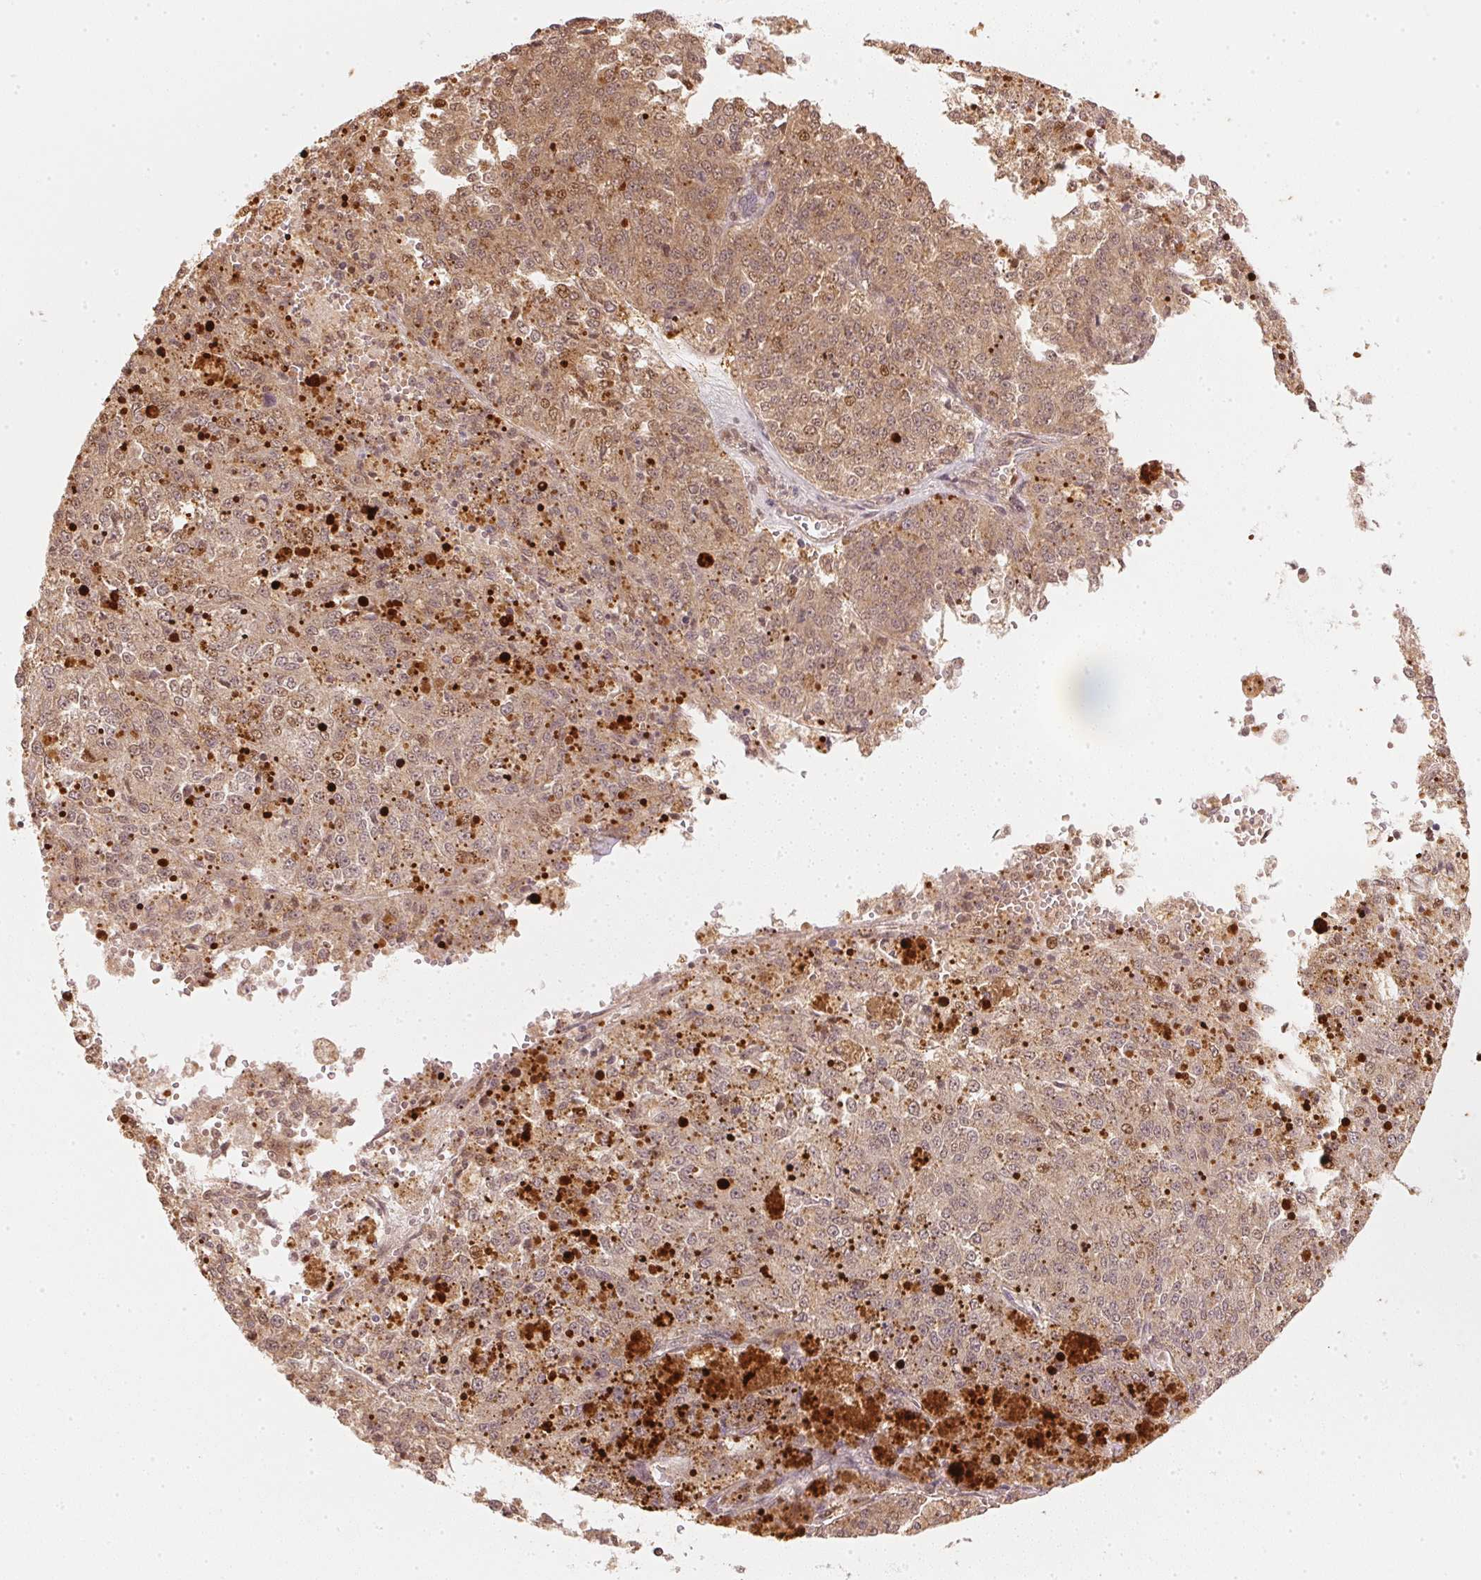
{"staining": {"intensity": "moderate", "quantity": ">75%", "location": "cytoplasmic/membranous,nuclear"}, "tissue": "melanoma", "cell_type": "Tumor cells", "image_type": "cancer", "snomed": [{"axis": "morphology", "description": "Malignant melanoma, Metastatic site"}, {"axis": "topography", "description": "Lymph node"}], "caption": "Immunohistochemistry (IHC) histopathology image of melanoma stained for a protein (brown), which exhibits medium levels of moderate cytoplasmic/membranous and nuclear positivity in approximately >75% of tumor cells.", "gene": "UBE2L3", "patient": {"sex": "female", "age": 64}}